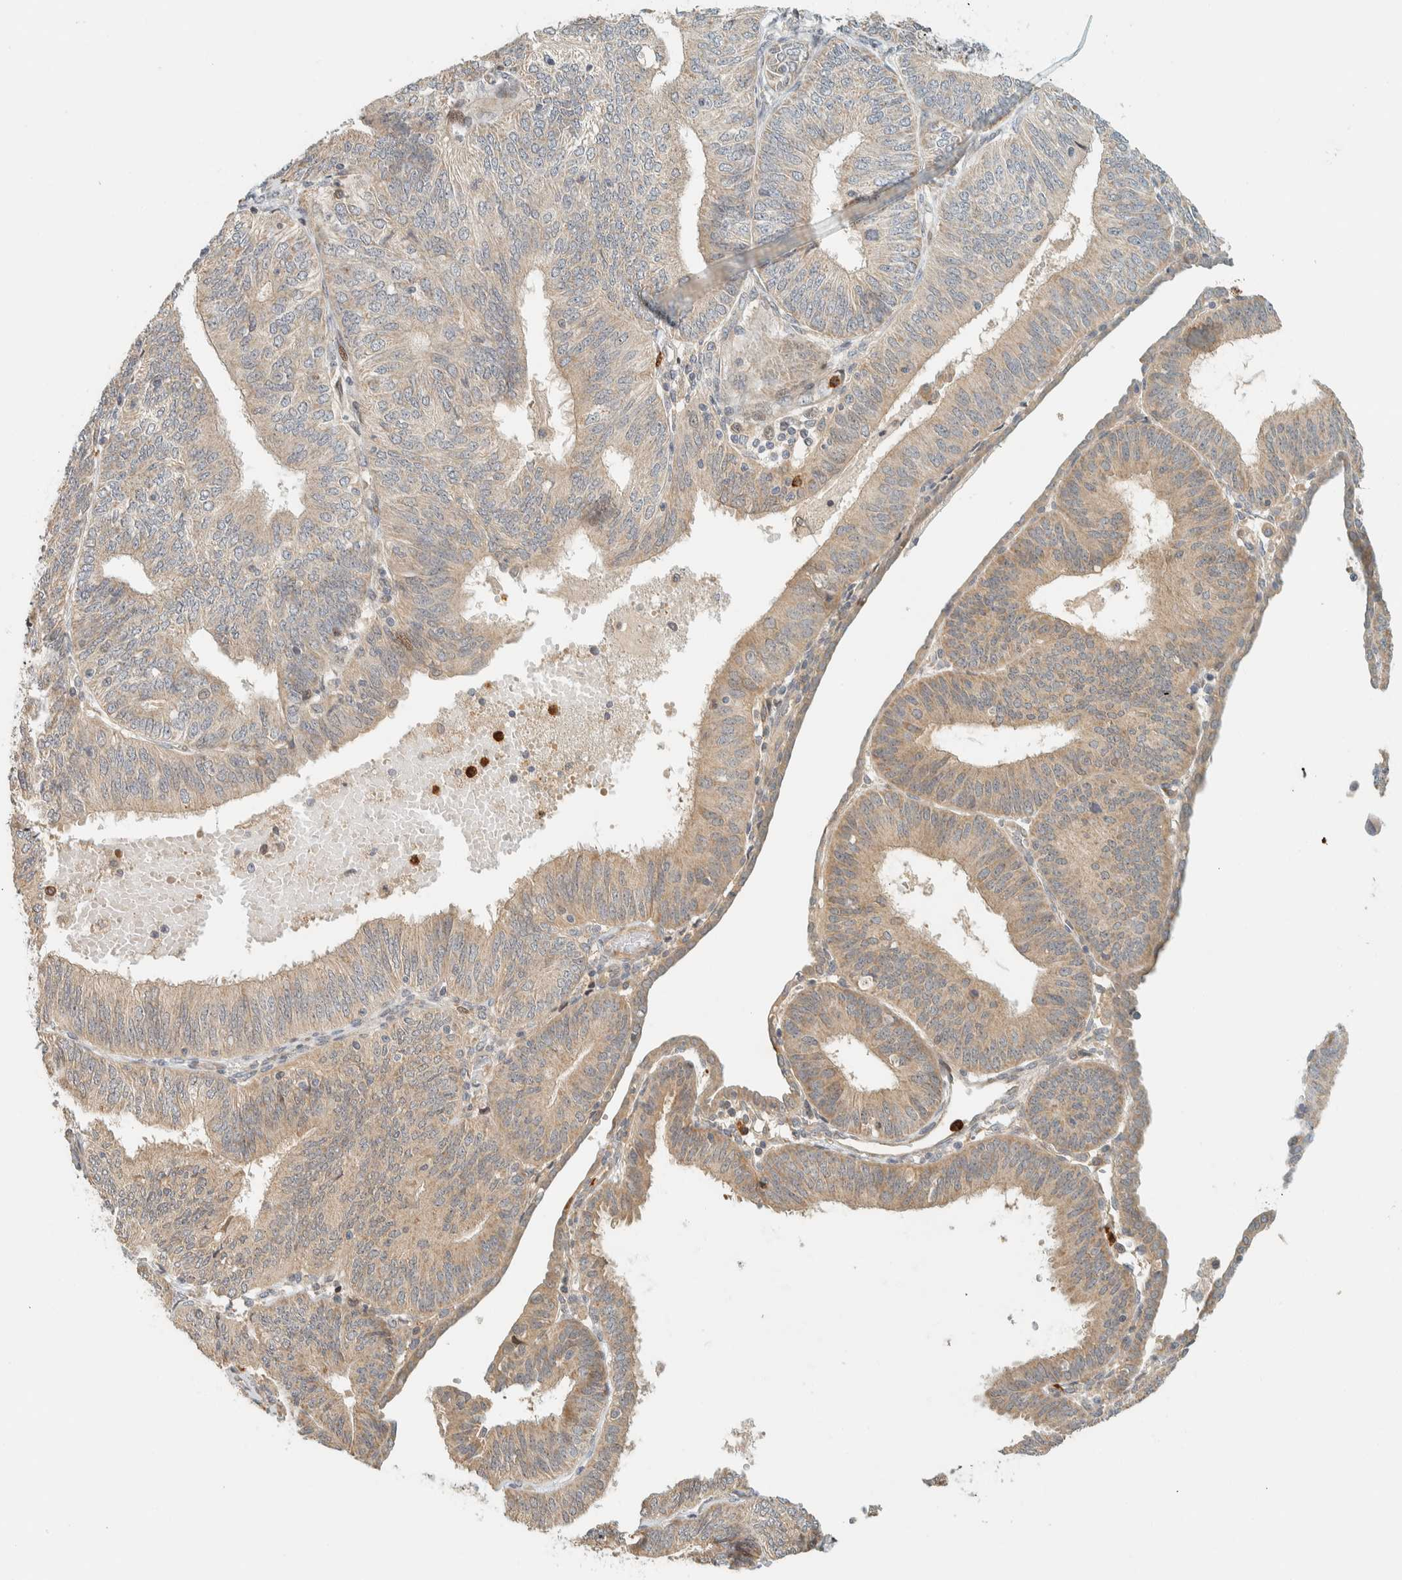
{"staining": {"intensity": "weak", "quantity": ">75%", "location": "cytoplasmic/membranous"}, "tissue": "endometrial cancer", "cell_type": "Tumor cells", "image_type": "cancer", "snomed": [{"axis": "morphology", "description": "Adenocarcinoma, NOS"}, {"axis": "topography", "description": "Endometrium"}], "caption": "Adenocarcinoma (endometrial) stained with a protein marker exhibits weak staining in tumor cells.", "gene": "CCDC171", "patient": {"sex": "female", "age": 58}}